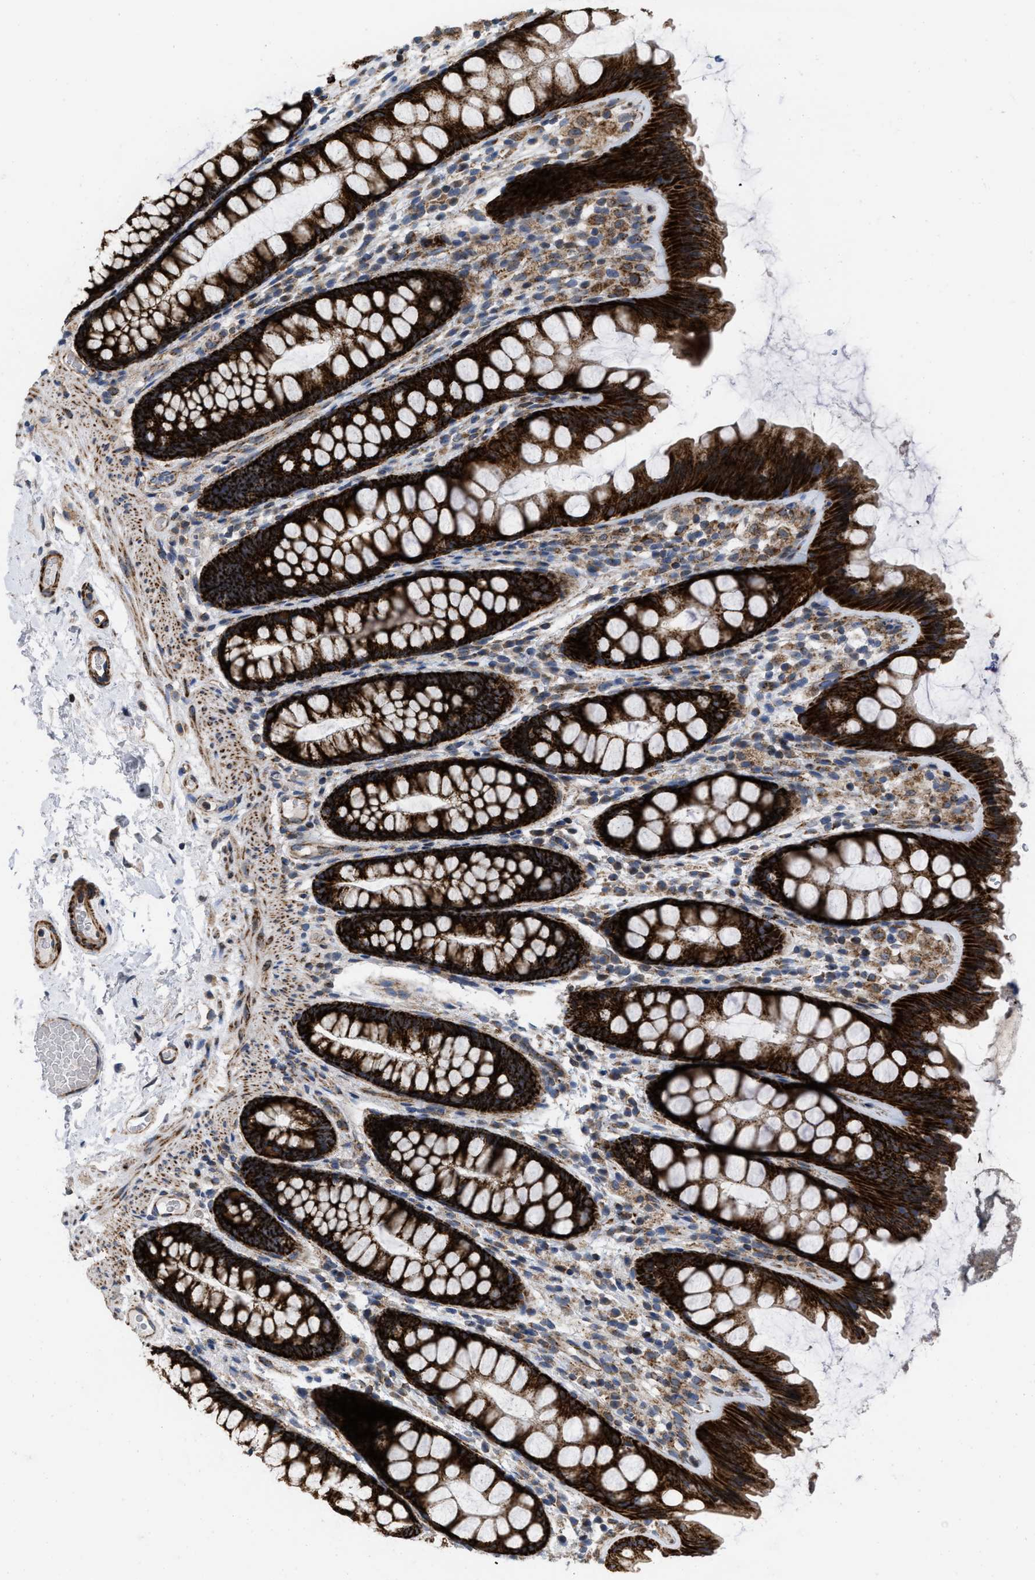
{"staining": {"intensity": "strong", "quantity": ">75%", "location": "cytoplasmic/membranous"}, "tissue": "colon", "cell_type": "Endothelial cells", "image_type": "normal", "snomed": [{"axis": "morphology", "description": "Normal tissue, NOS"}, {"axis": "topography", "description": "Colon"}], "caption": "A high-resolution micrograph shows immunohistochemistry (IHC) staining of unremarkable colon, which displays strong cytoplasmic/membranous staining in approximately >75% of endothelial cells. Using DAB (3,3'-diaminobenzidine) (brown) and hematoxylin (blue) stains, captured at high magnification using brightfield microscopy.", "gene": "AKAP1", "patient": {"sex": "female", "age": 56}}